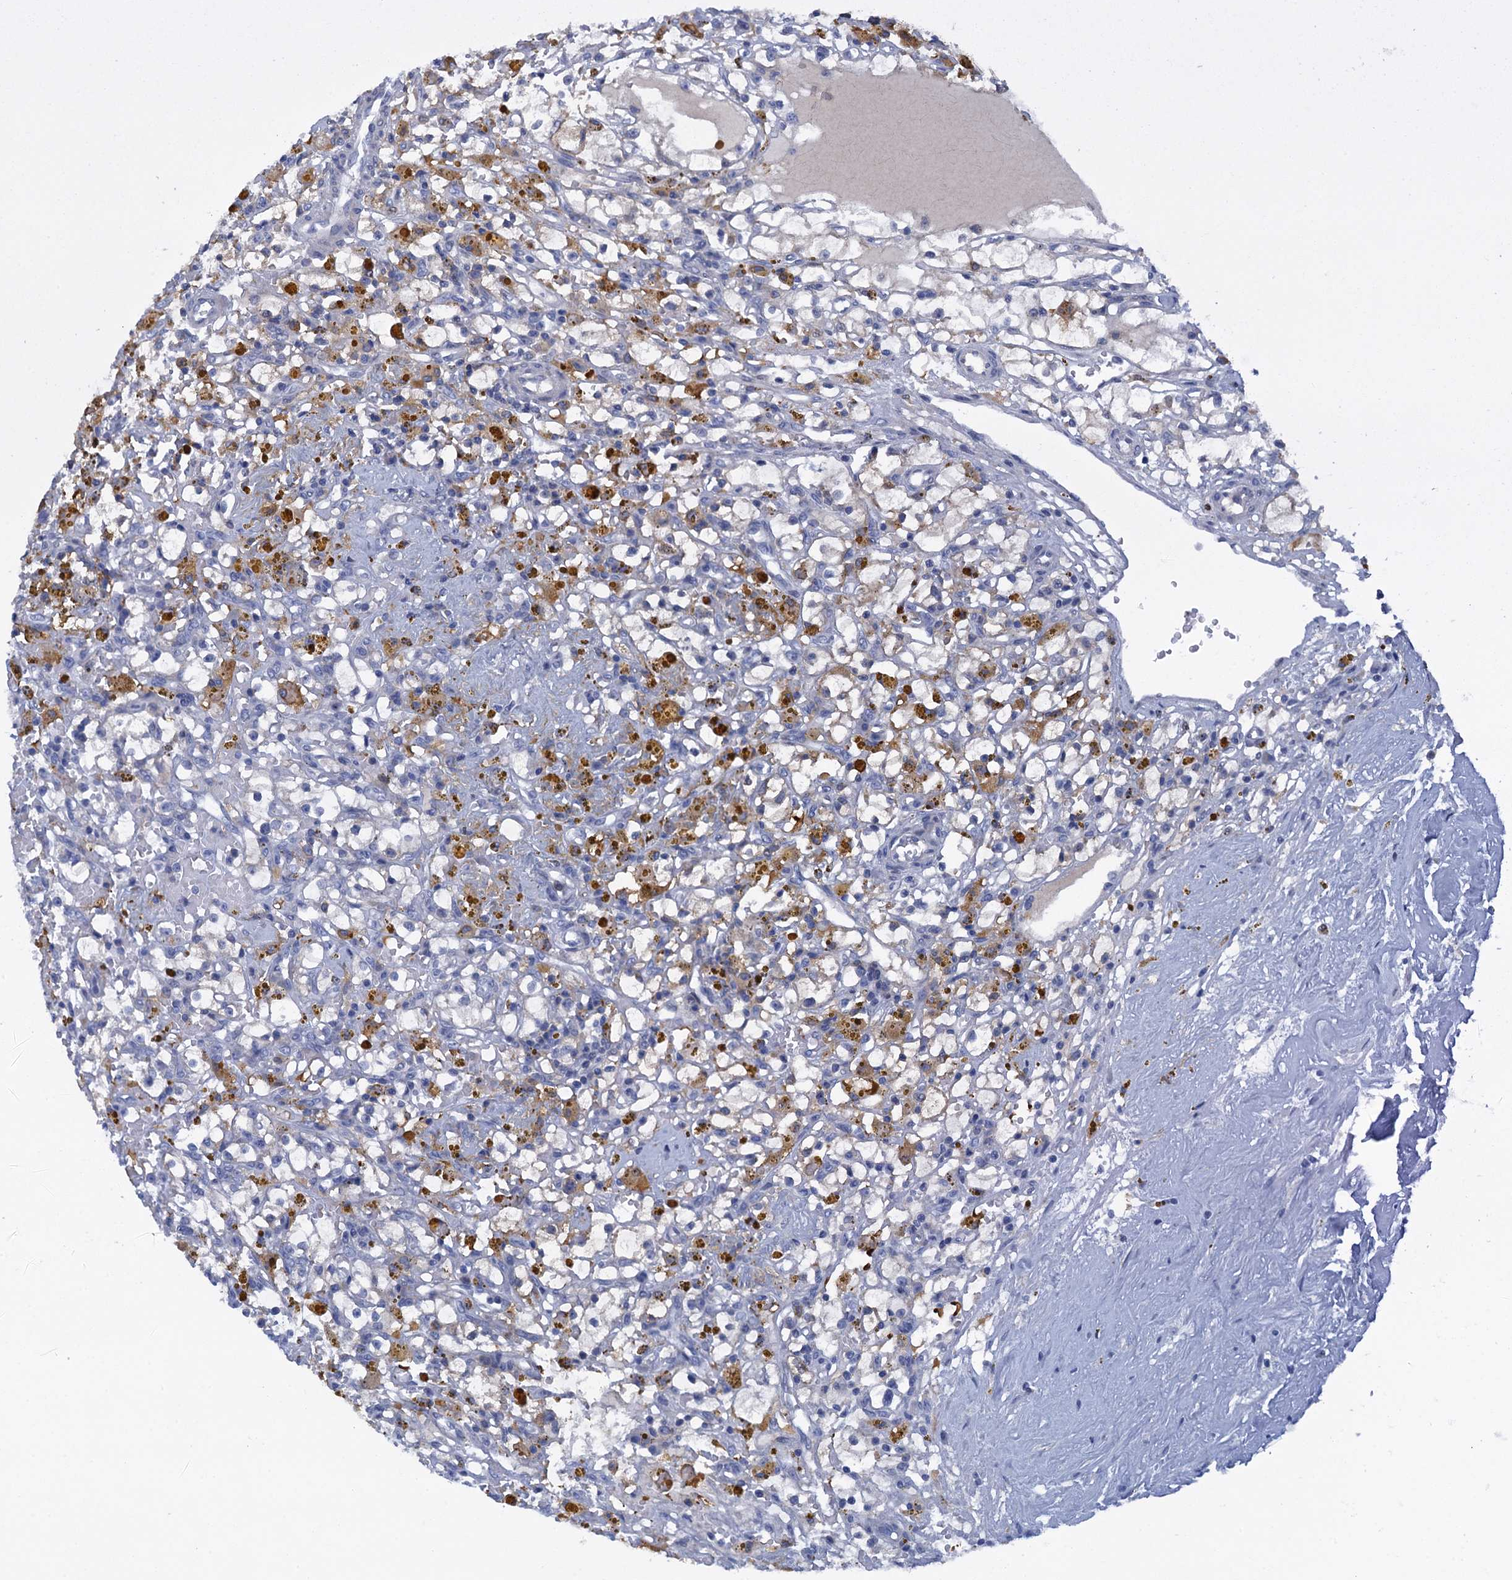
{"staining": {"intensity": "negative", "quantity": "none", "location": "none"}, "tissue": "renal cancer", "cell_type": "Tumor cells", "image_type": "cancer", "snomed": [{"axis": "morphology", "description": "Adenocarcinoma, NOS"}, {"axis": "topography", "description": "Kidney"}], "caption": "IHC of renal cancer (adenocarcinoma) demonstrates no expression in tumor cells.", "gene": "SCEL", "patient": {"sex": "male", "age": 56}}